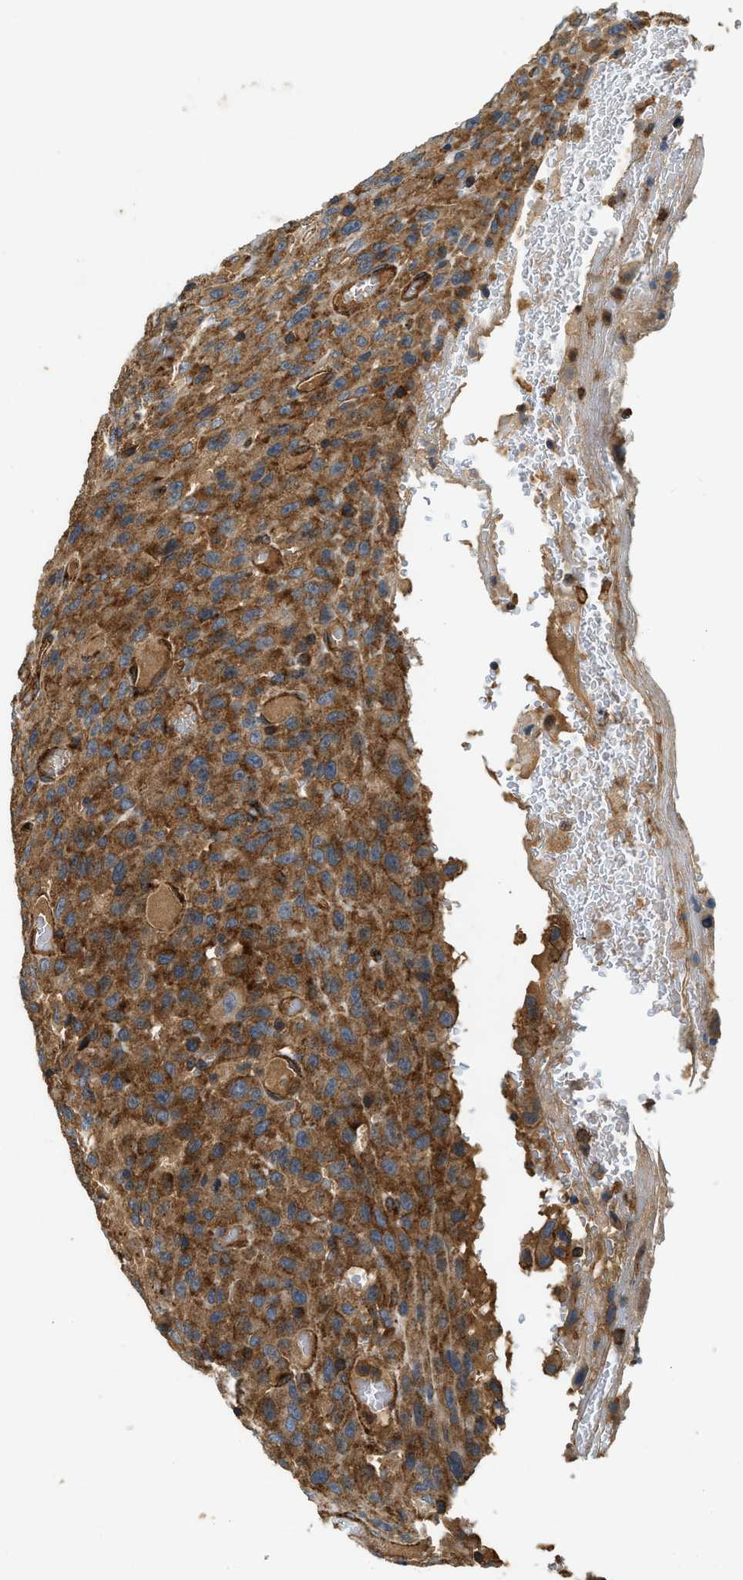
{"staining": {"intensity": "moderate", "quantity": ">75%", "location": "cytoplasmic/membranous"}, "tissue": "urothelial cancer", "cell_type": "Tumor cells", "image_type": "cancer", "snomed": [{"axis": "morphology", "description": "Urothelial carcinoma, High grade"}, {"axis": "topography", "description": "Urinary bladder"}], "caption": "Urothelial carcinoma (high-grade) tissue demonstrates moderate cytoplasmic/membranous positivity in approximately >75% of tumor cells", "gene": "HIP1", "patient": {"sex": "male", "age": 66}}